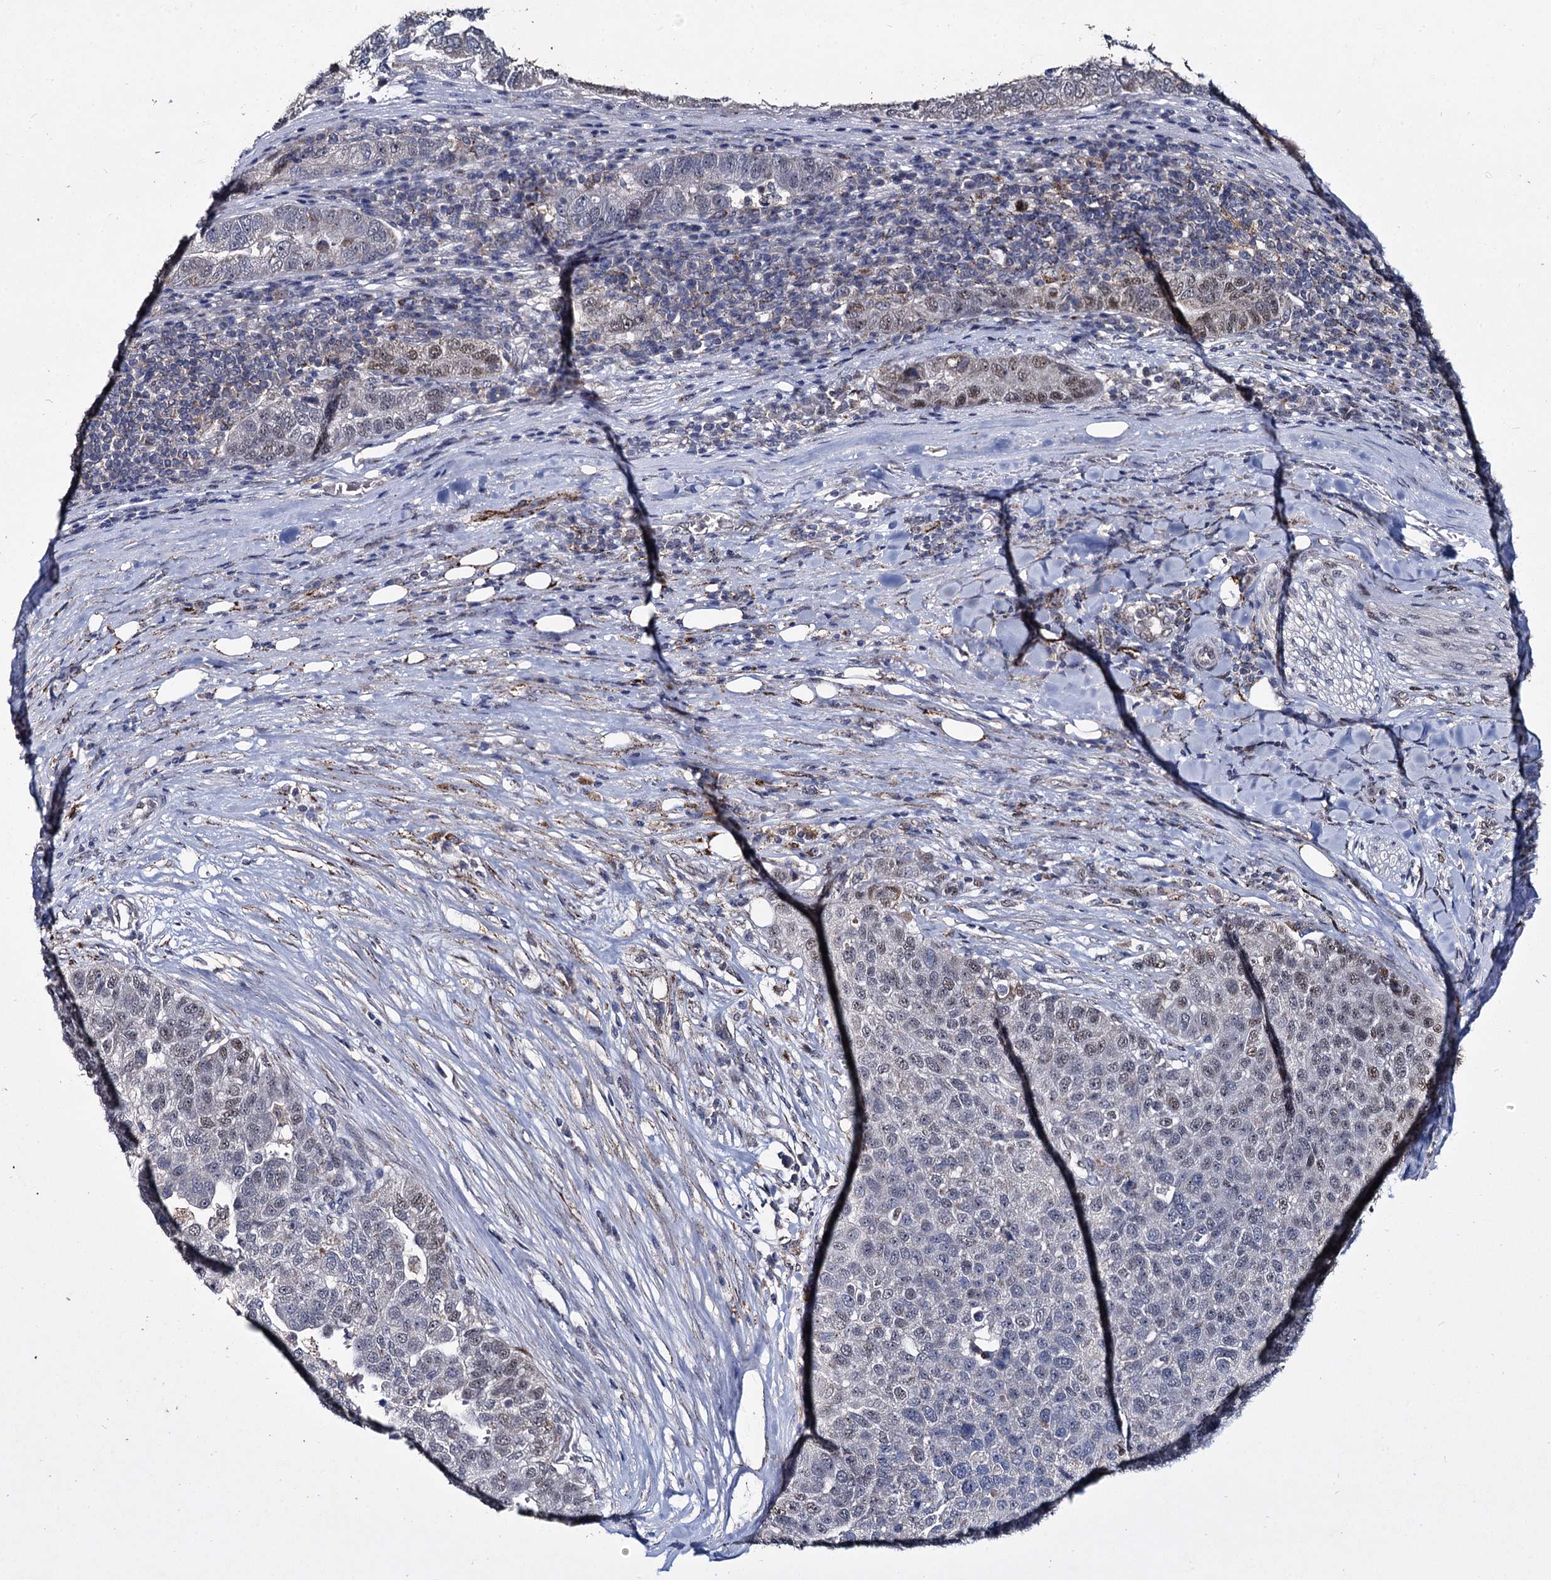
{"staining": {"intensity": "weak", "quantity": "<25%", "location": "nuclear"}, "tissue": "pancreatic cancer", "cell_type": "Tumor cells", "image_type": "cancer", "snomed": [{"axis": "morphology", "description": "Adenocarcinoma, NOS"}, {"axis": "topography", "description": "Pancreas"}], "caption": "High power microscopy image of an immunohistochemistry (IHC) histopathology image of pancreatic cancer, revealing no significant staining in tumor cells.", "gene": "RPUSD4", "patient": {"sex": "female", "age": 61}}